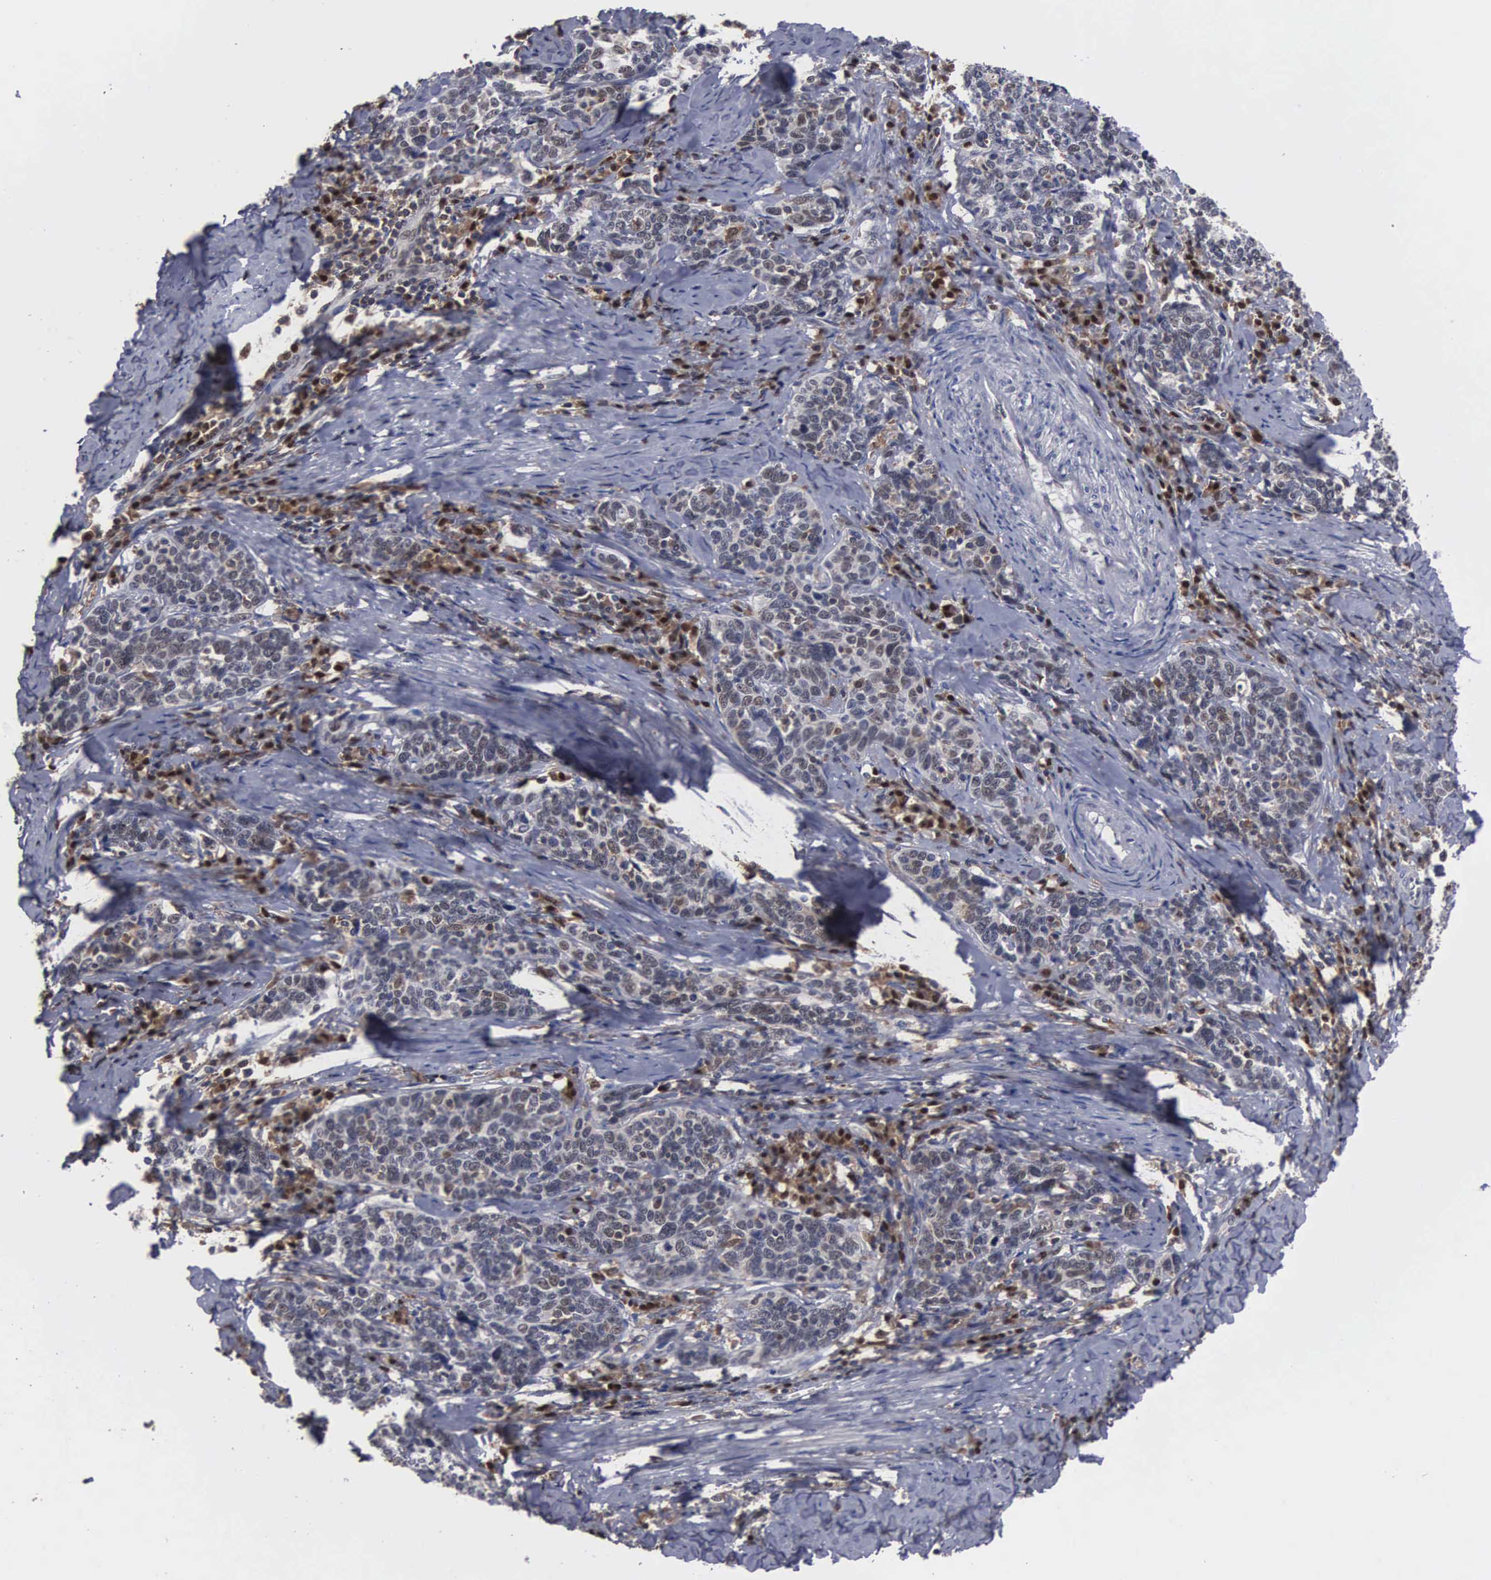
{"staining": {"intensity": "weak", "quantity": "<25%", "location": "nuclear"}, "tissue": "cervical cancer", "cell_type": "Tumor cells", "image_type": "cancer", "snomed": [{"axis": "morphology", "description": "Squamous cell carcinoma, NOS"}, {"axis": "topography", "description": "Cervix"}], "caption": "Immunohistochemistry of human cervical cancer (squamous cell carcinoma) exhibits no expression in tumor cells. (DAB IHC, high magnification).", "gene": "TRMT5", "patient": {"sex": "female", "age": 41}}